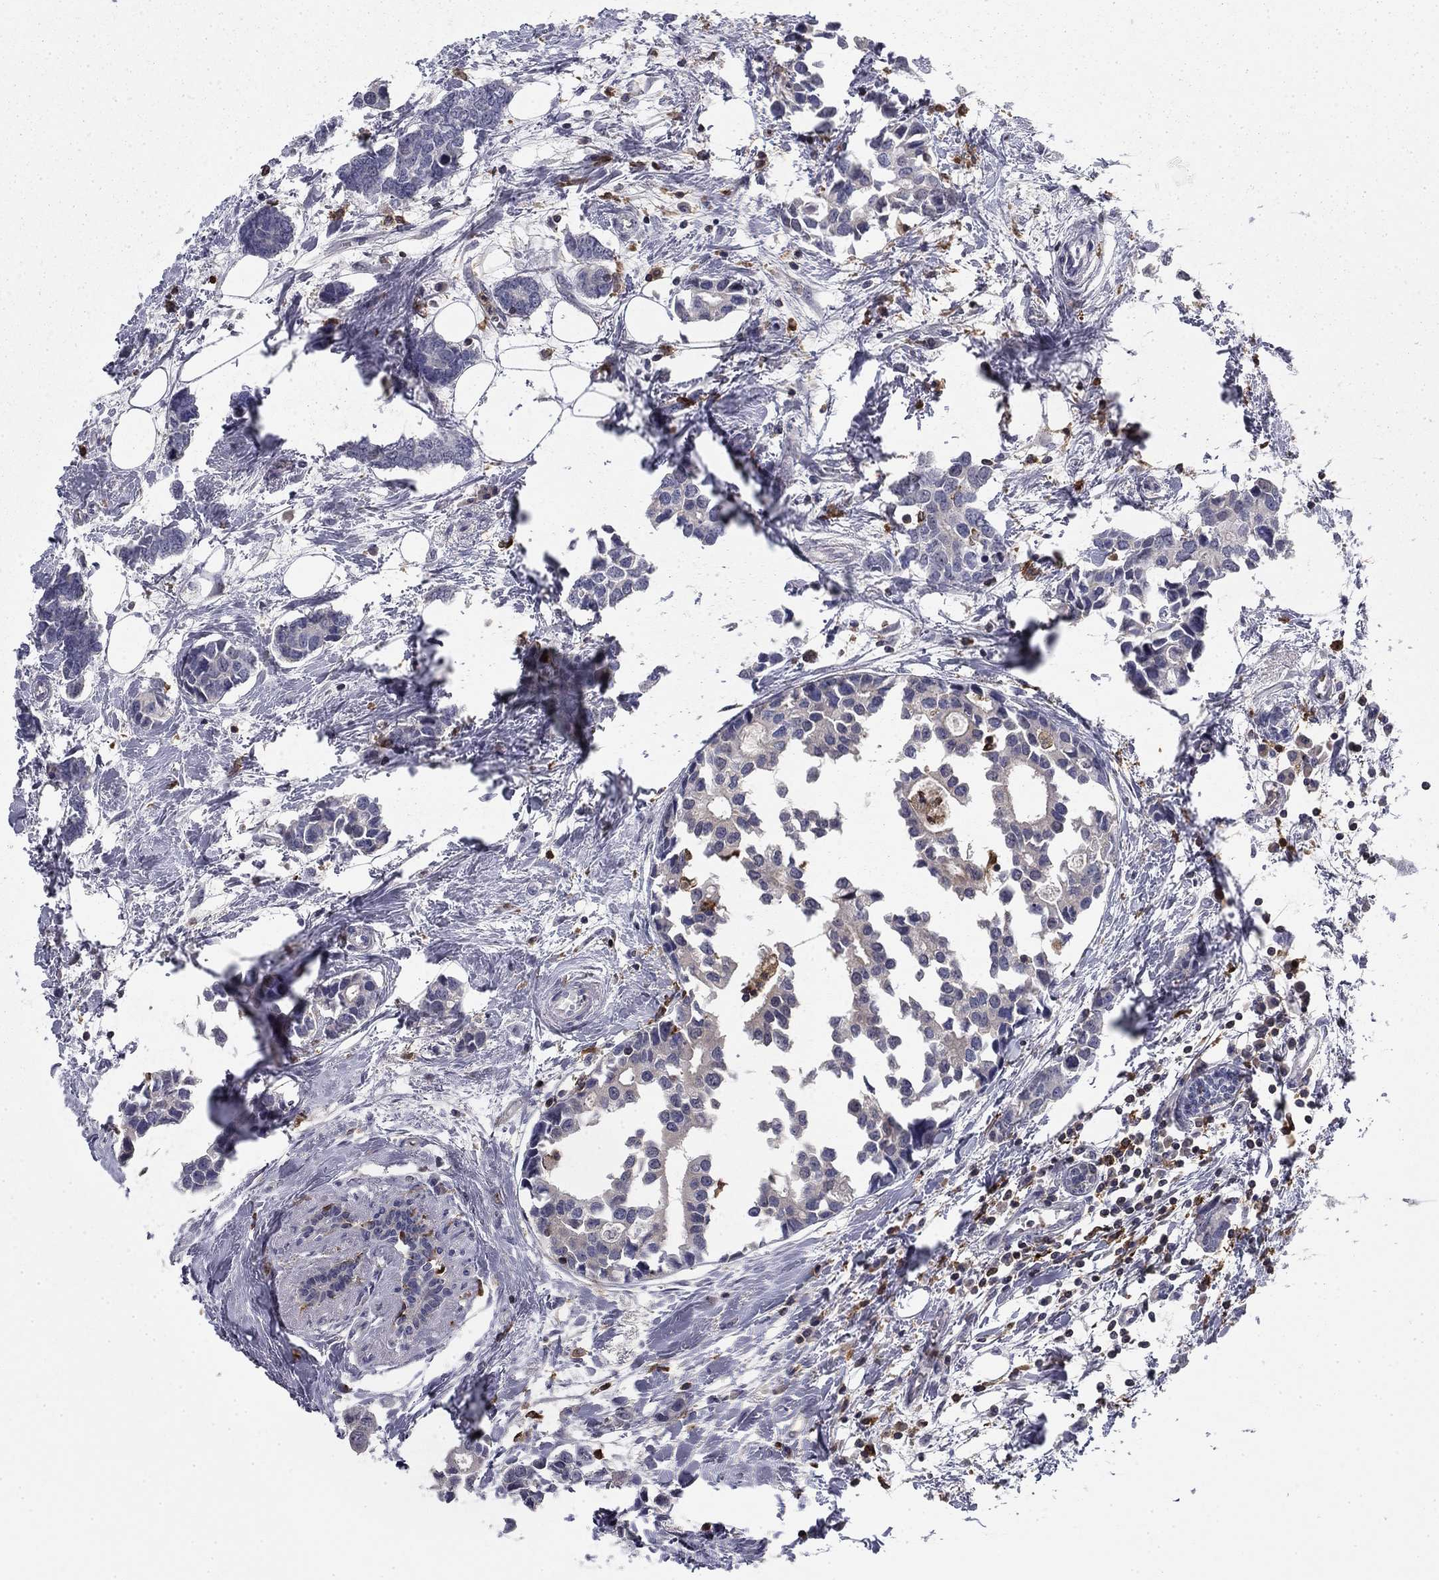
{"staining": {"intensity": "negative", "quantity": "none", "location": "none"}, "tissue": "breast cancer", "cell_type": "Tumor cells", "image_type": "cancer", "snomed": [{"axis": "morphology", "description": "Duct carcinoma"}, {"axis": "topography", "description": "Breast"}], "caption": "A high-resolution image shows IHC staining of breast cancer, which displays no significant expression in tumor cells.", "gene": "PLCB2", "patient": {"sex": "female", "age": 83}}